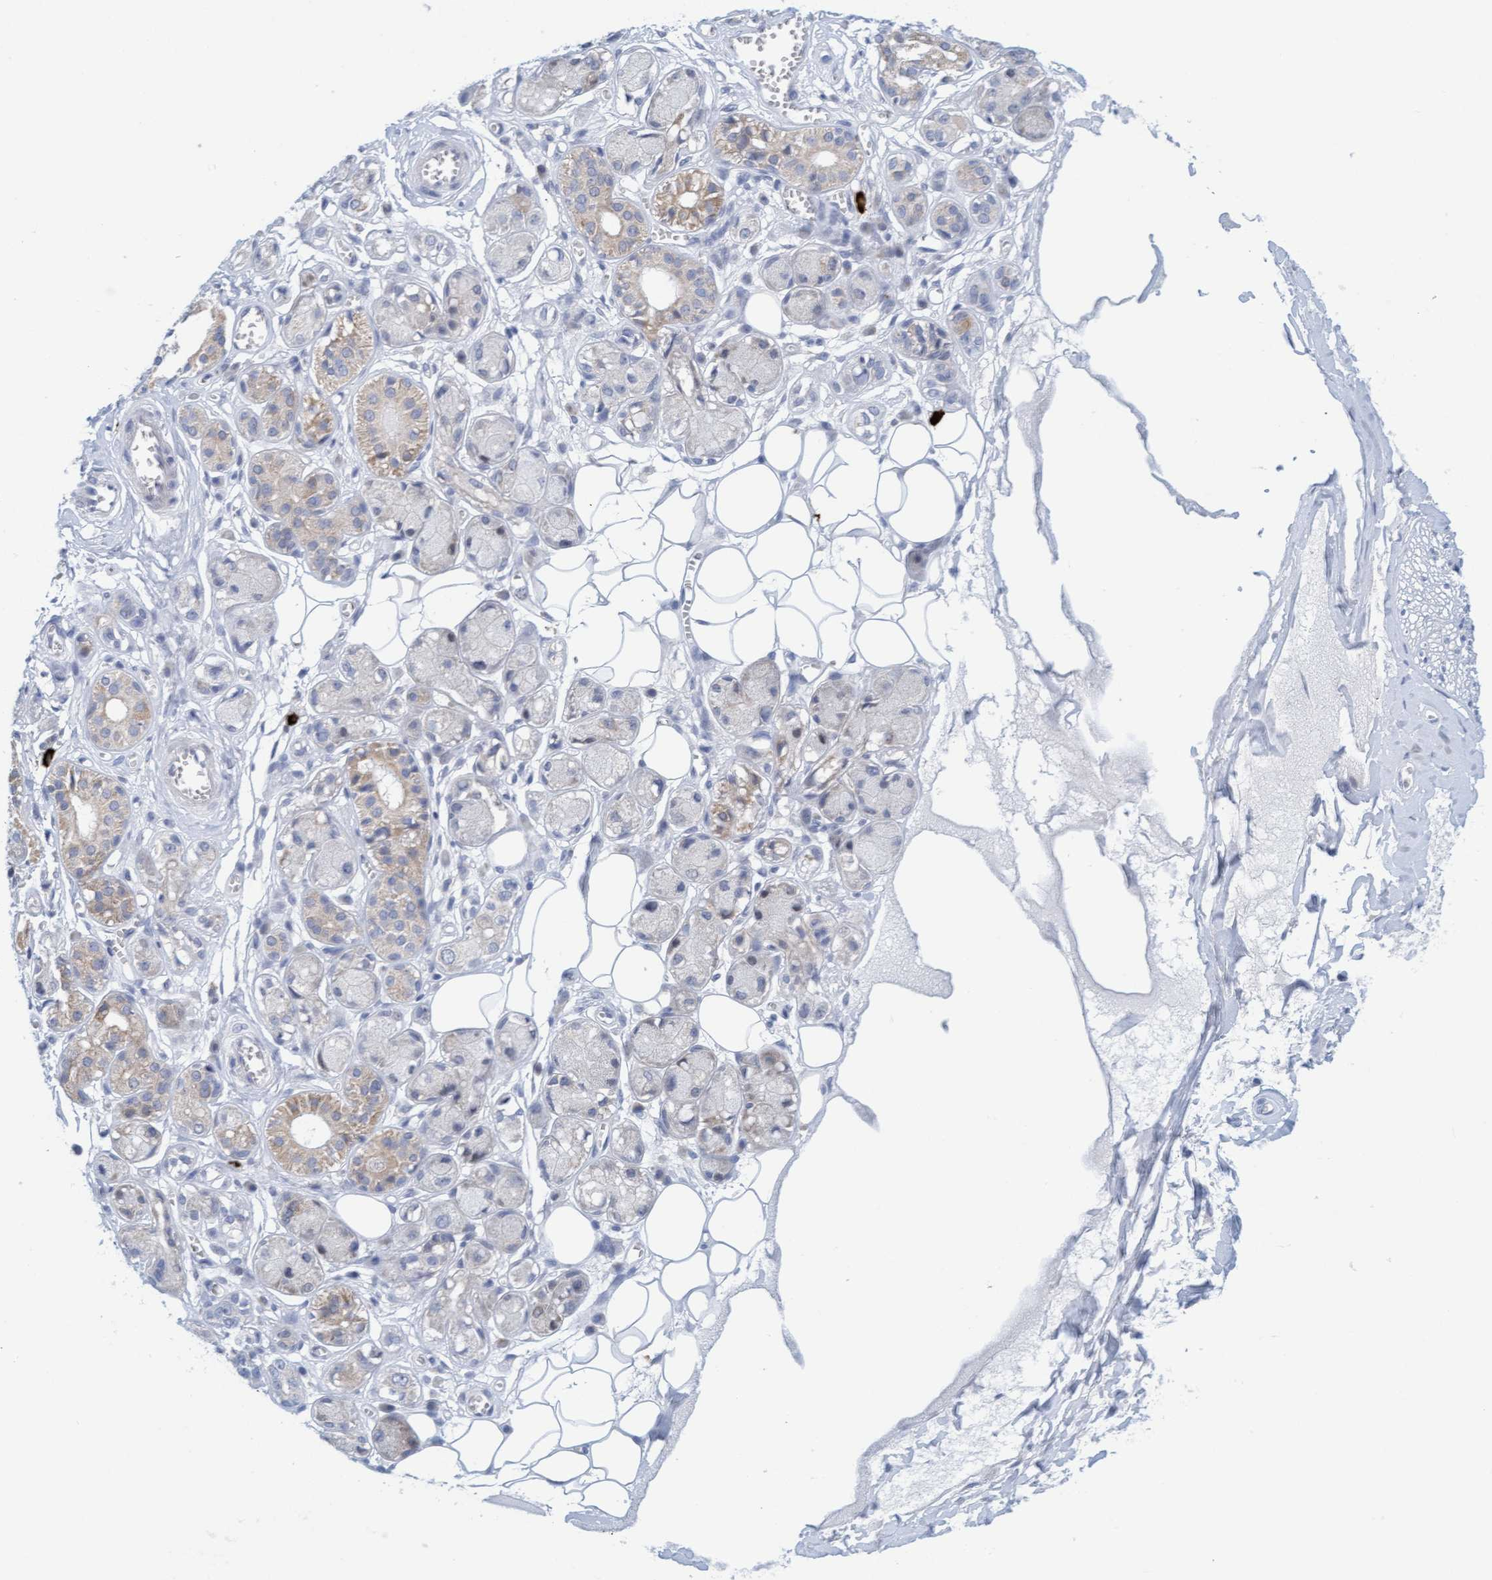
{"staining": {"intensity": "negative", "quantity": "none", "location": "none"}, "tissue": "adipose tissue", "cell_type": "Adipocytes", "image_type": "normal", "snomed": [{"axis": "morphology", "description": "Normal tissue, NOS"}, {"axis": "morphology", "description": "Inflammation, NOS"}, {"axis": "topography", "description": "Salivary gland"}, {"axis": "topography", "description": "Peripheral nerve tissue"}], "caption": "Immunohistochemistry (IHC) histopathology image of unremarkable adipose tissue: human adipose tissue stained with DAB shows no significant protein positivity in adipocytes. The staining is performed using DAB brown chromogen with nuclei counter-stained in using hematoxylin.", "gene": "CPA3", "patient": {"sex": "female", "age": 75}}